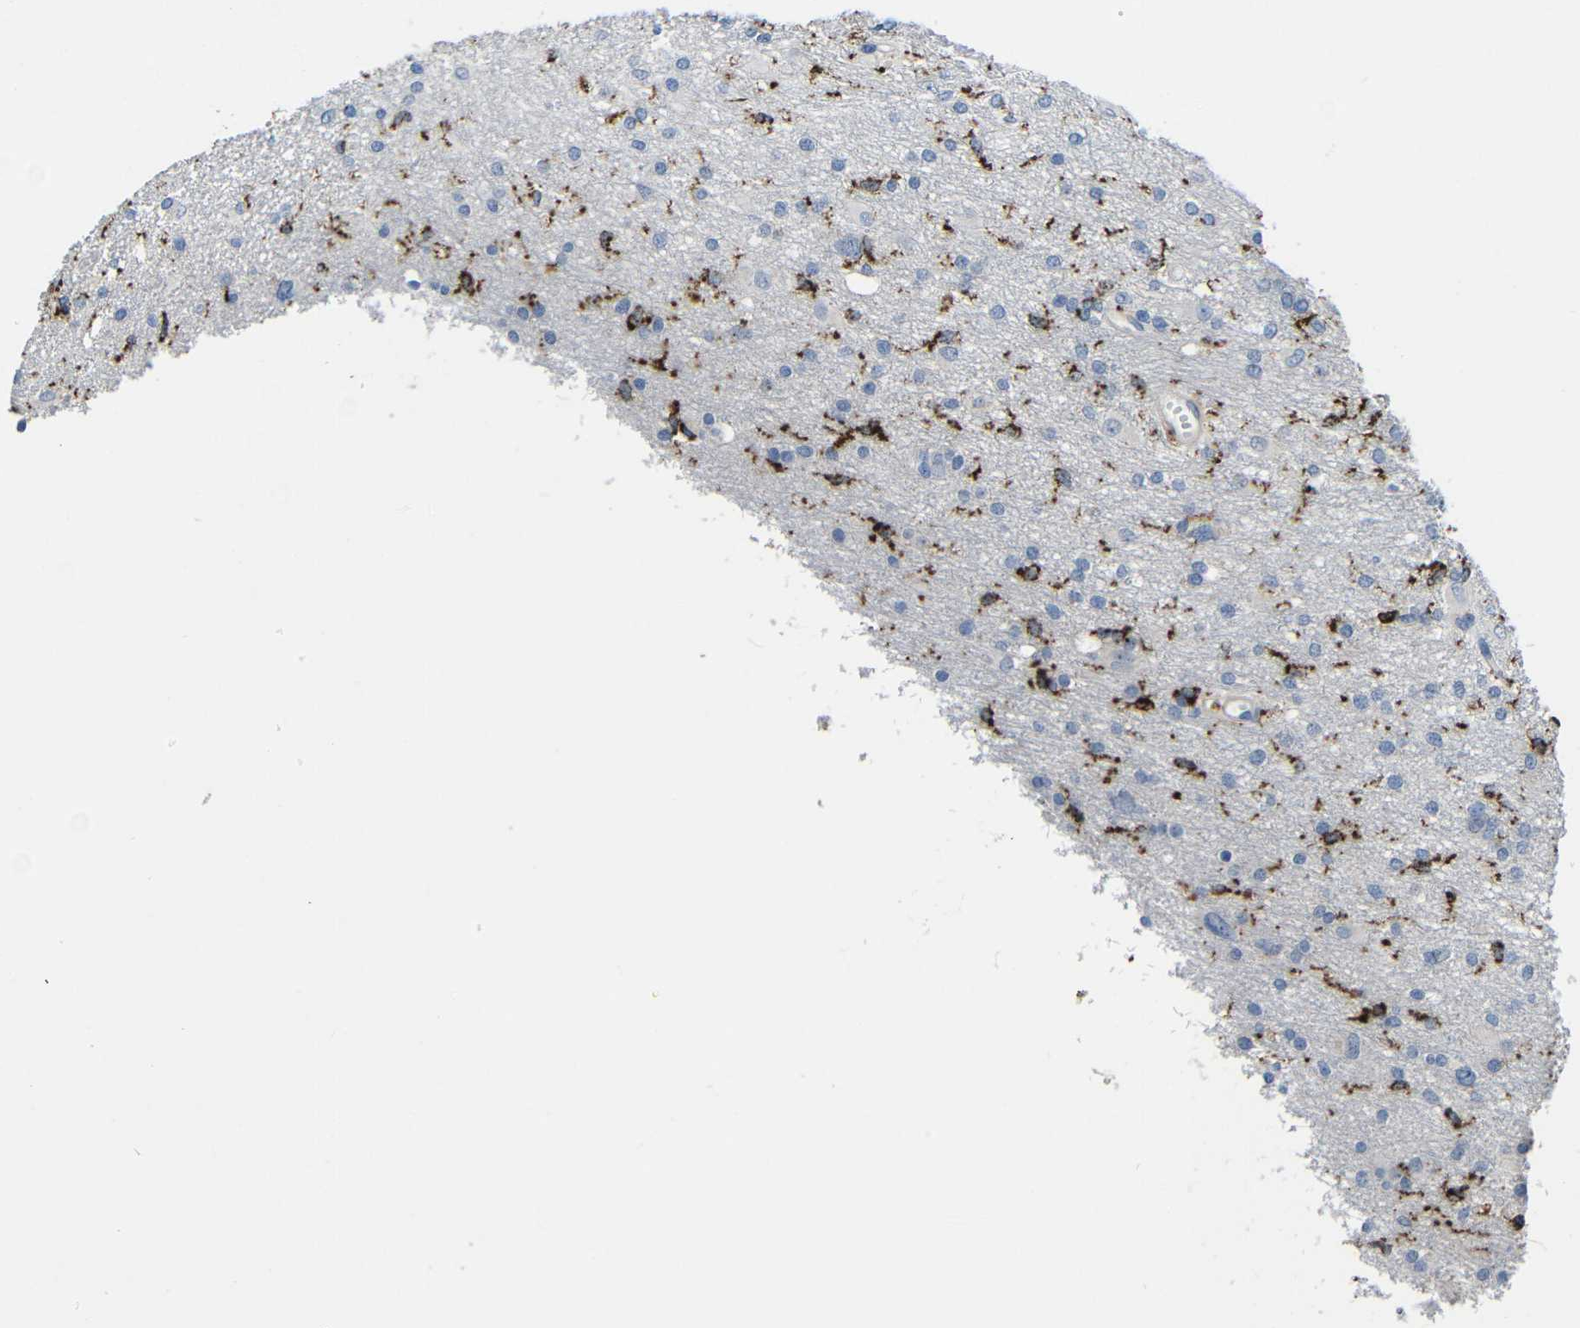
{"staining": {"intensity": "strong", "quantity": "<25%", "location": "cytoplasmic/membranous"}, "tissue": "glioma", "cell_type": "Tumor cells", "image_type": "cancer", "snomed": [{"axis": "morphology", "description": "Glioma, malignant, High grade"}, {"axis": "topography", "description": "Brain"}], "caption": "Glioma stained for a protein (brown) reveals strong cytoplasmic/membranous positive expression in approximately <25% of tumor cells.", "gene": "HLA-DMA", "patient": {"sex": "female", "age": 59}}